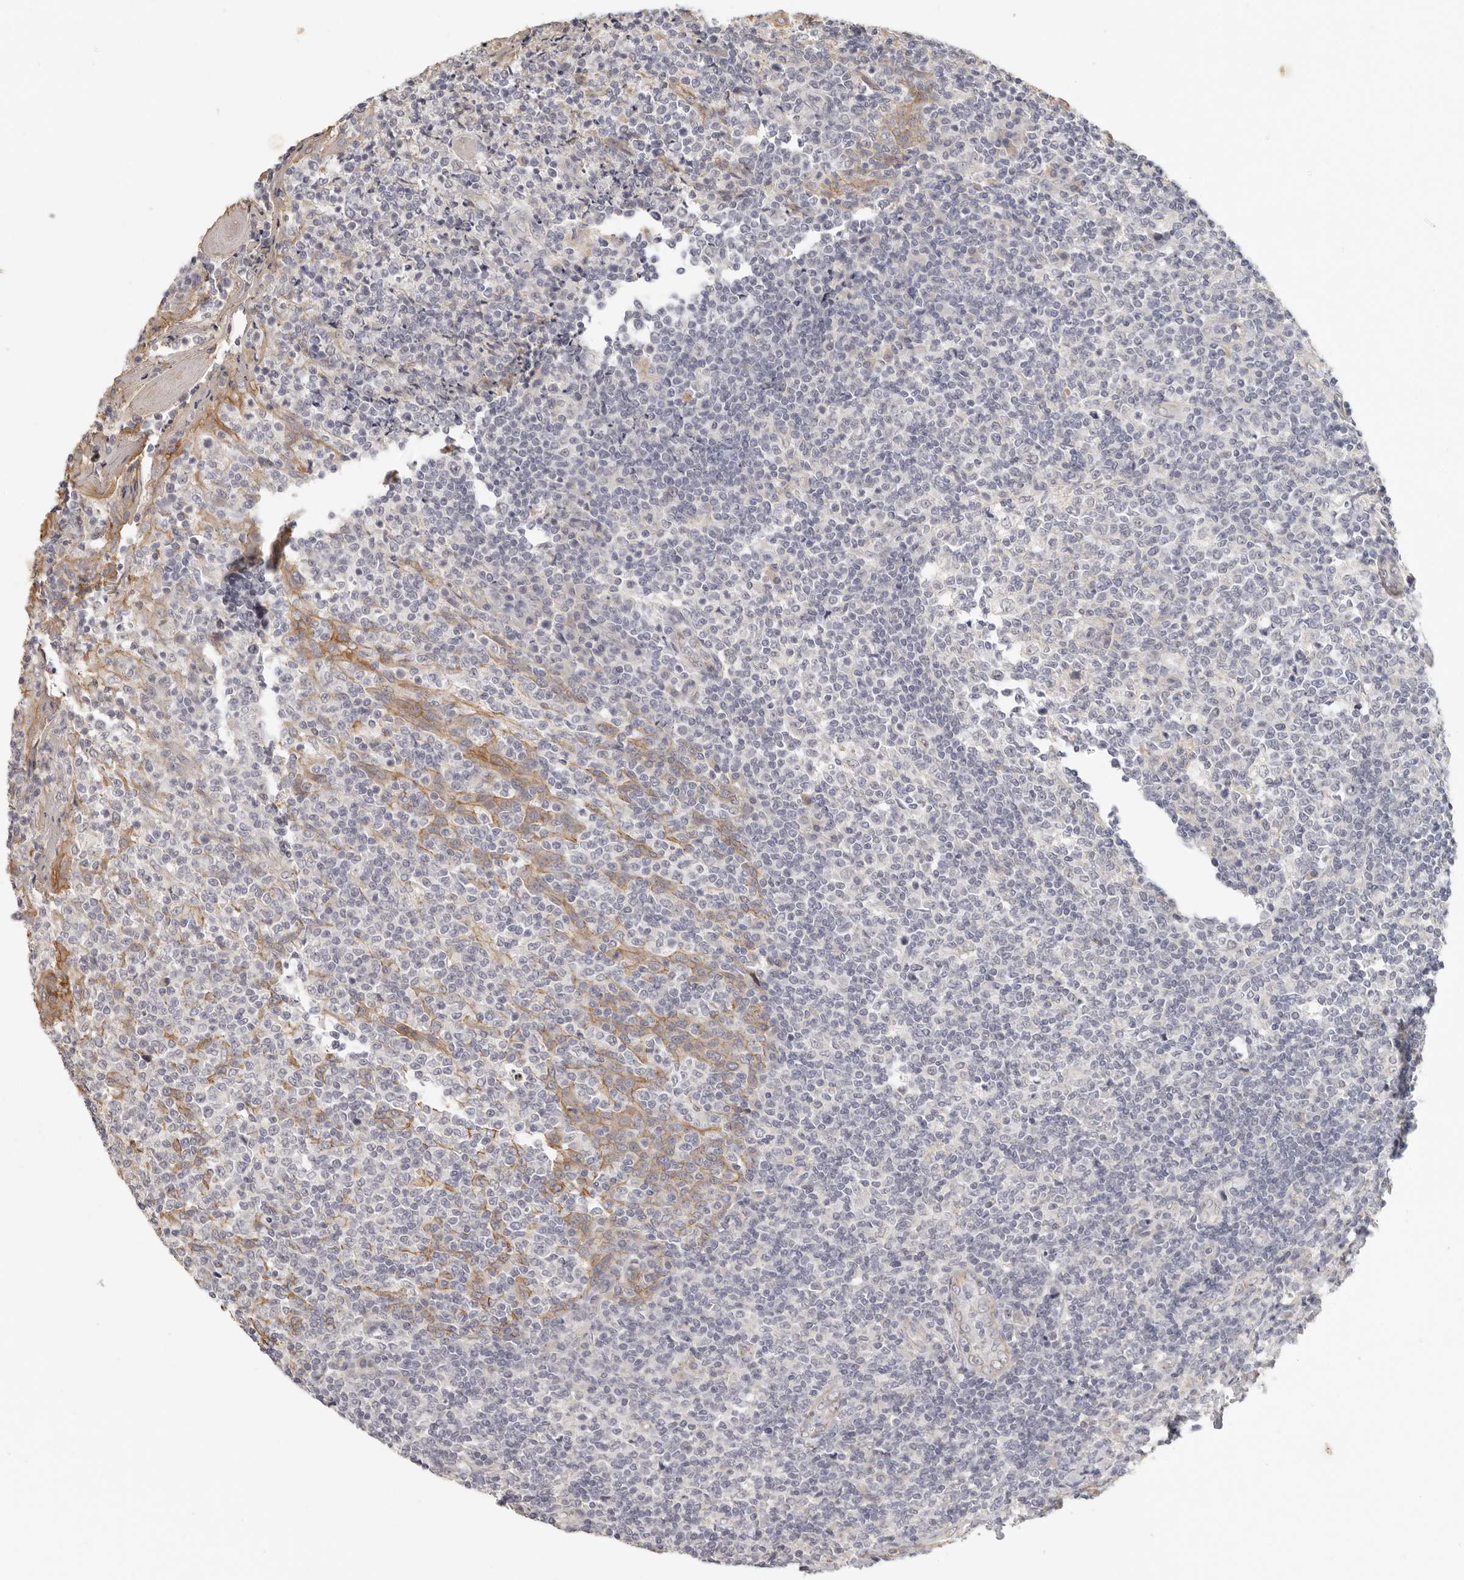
{"staining": {"intensity": "negative", "quantity": "none", "location": "none"}, "tissue": "tonsil", "cell_type": "Germinal center cells", "image_type": "normal", "snomed": [{"axis": "morphology", "description": "Normal tissue, NOS"}, {"axis": "topography", "description": "Tonsil"}], "caption": "An immunohistochemistry (IHC) histopathology image of normal tonsil is shown. There is no staining in germinal center cells of tonsil. (DAB (3,3'-diaminobenzidine) IHC visualized using brightfield microscopy, high magnification).", "gene": "ANXA9", "patient": {"sex": "female", "age": 19}}